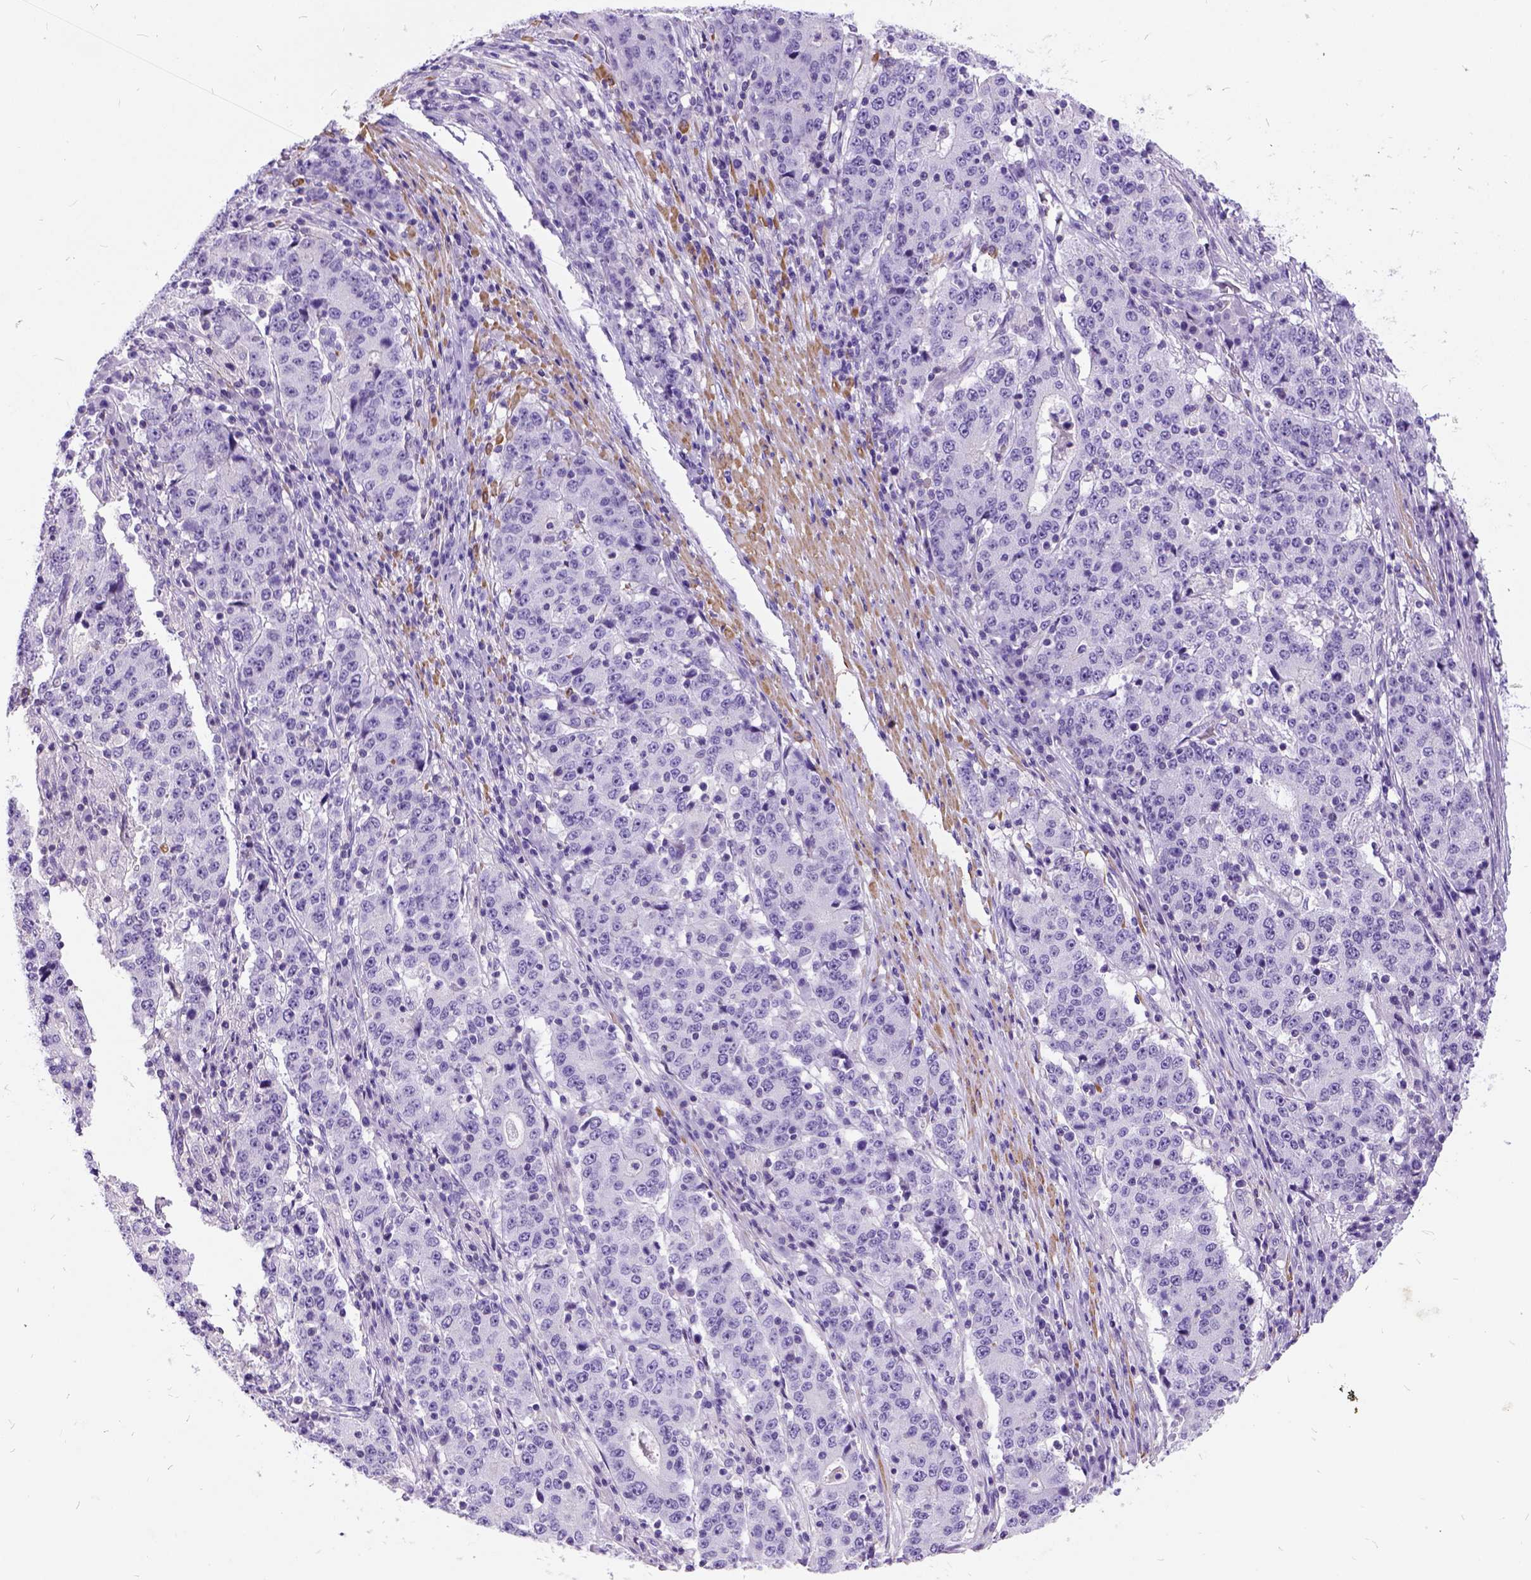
{"staining": {"intensity": "negative", "quantity": "none", "location": "none"}, "tissue": "stomach cancer", "cell_type": "Tumor cells", "image_type": "cancer", "snomed": [{"axis": "morphology", "description": "Adenocarcinoma, NOS"}, {"axis": "topography", "description": "Stomach"}], "caption": "This is an IHC micrograph of stomach cancer (adenocarcinoma). There is no staining in tumor cells.", "gene": "PRG2", "patient": {"sex": "male", "age": 59}}